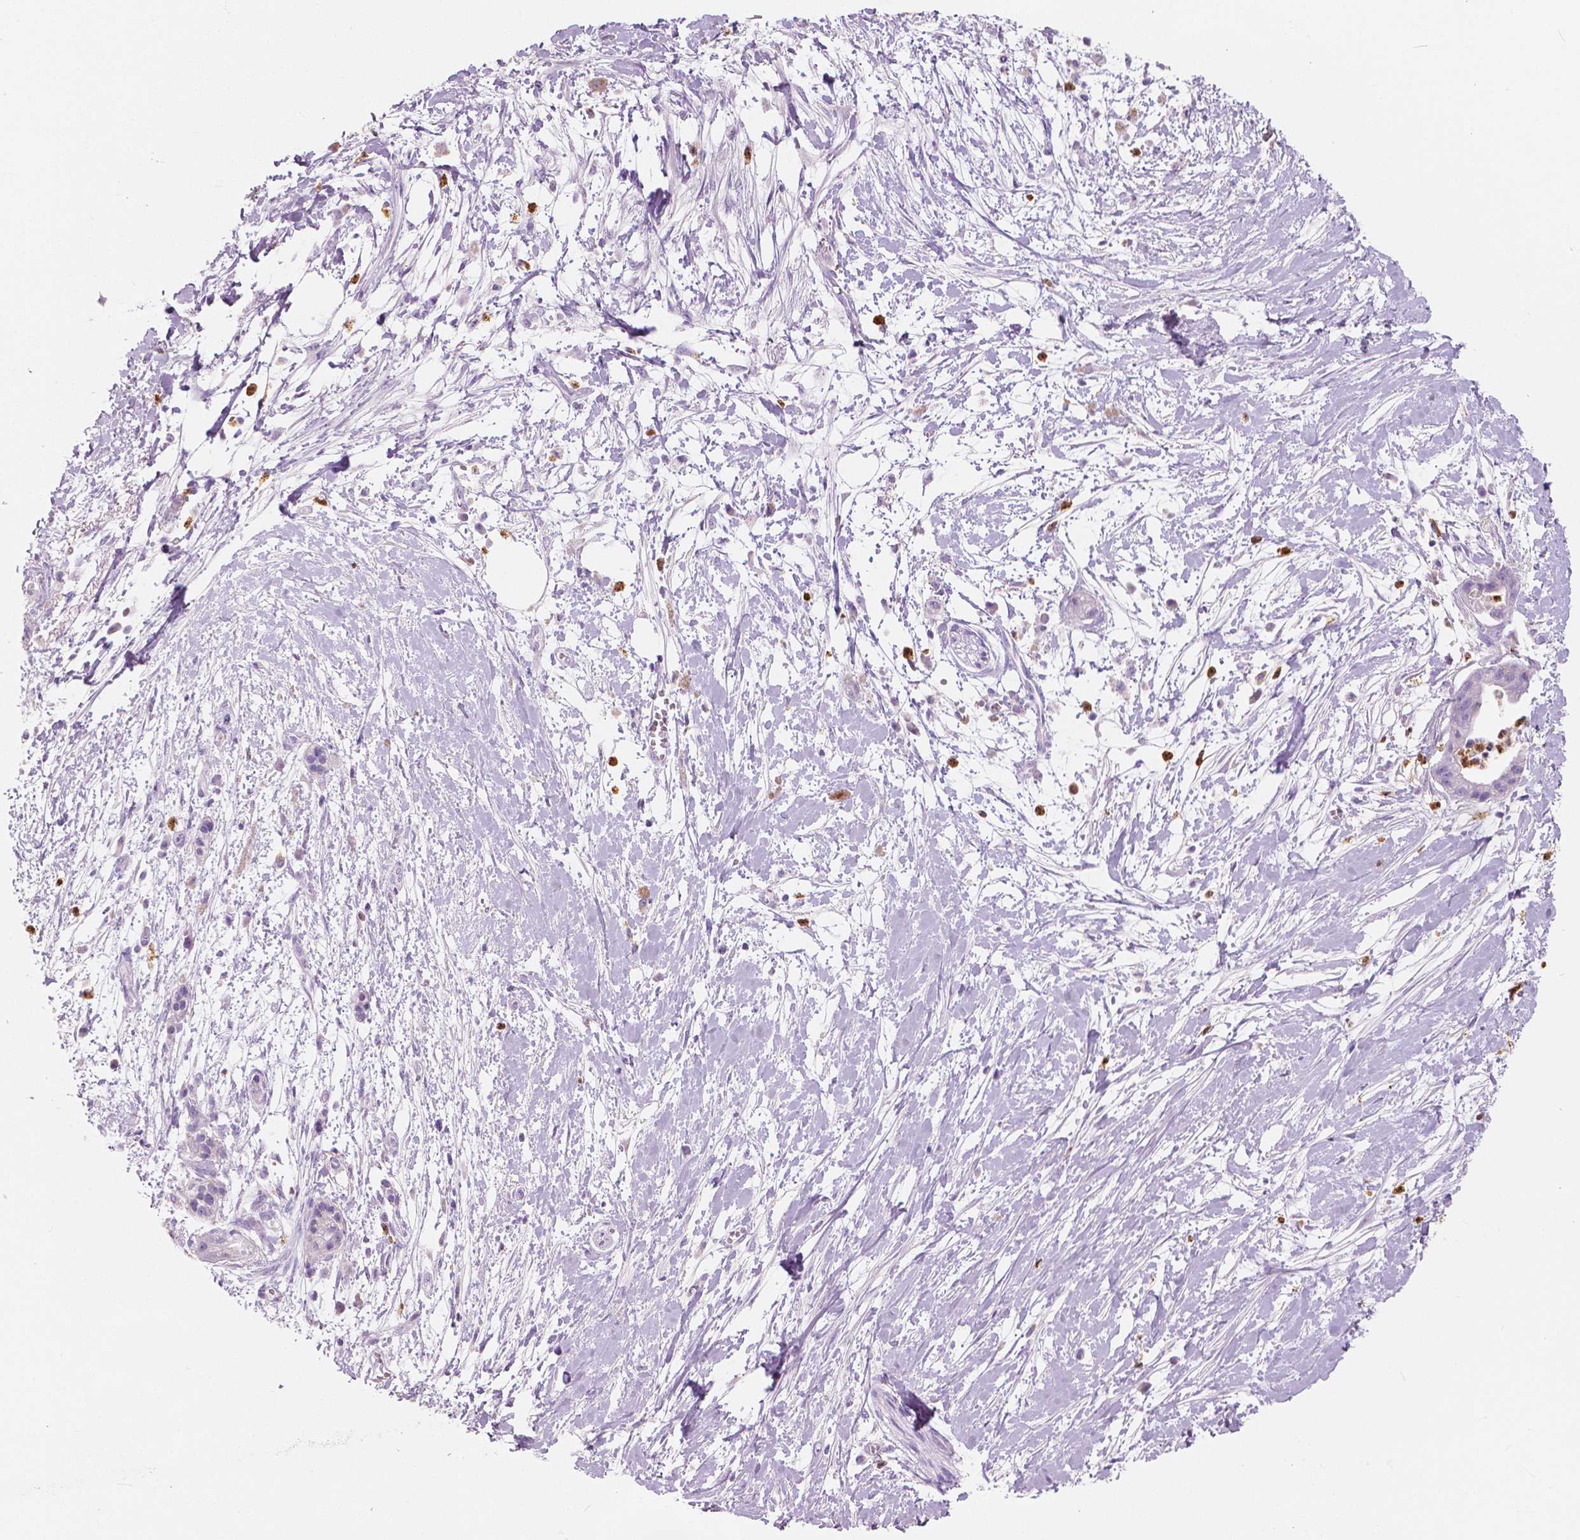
{"staining": {"intensity": "negative", "quantity": "none", "location": "none"}, "tissue": "pancreatic cancer", "cell_type": "Tumor cells", "image_type": "cancer", "snomed": [{"axis": "morphology", "description": "Normal tissue, NOS"}, {"axis": "morphology", "description": "Adenocarcinoma, NOS"}, {"axis": "topography", "description": "Lymph node"}, {"axis": "topography", "description": "Pancreas"}], "caption": "A high-resolution photomicrograph shows IHC staining of adenocarcinoma (pancreatic), which displays no significant positivity in tumor cells.", "gene": "CXCR2", "patient": {"sex": "female", "age": 58}}